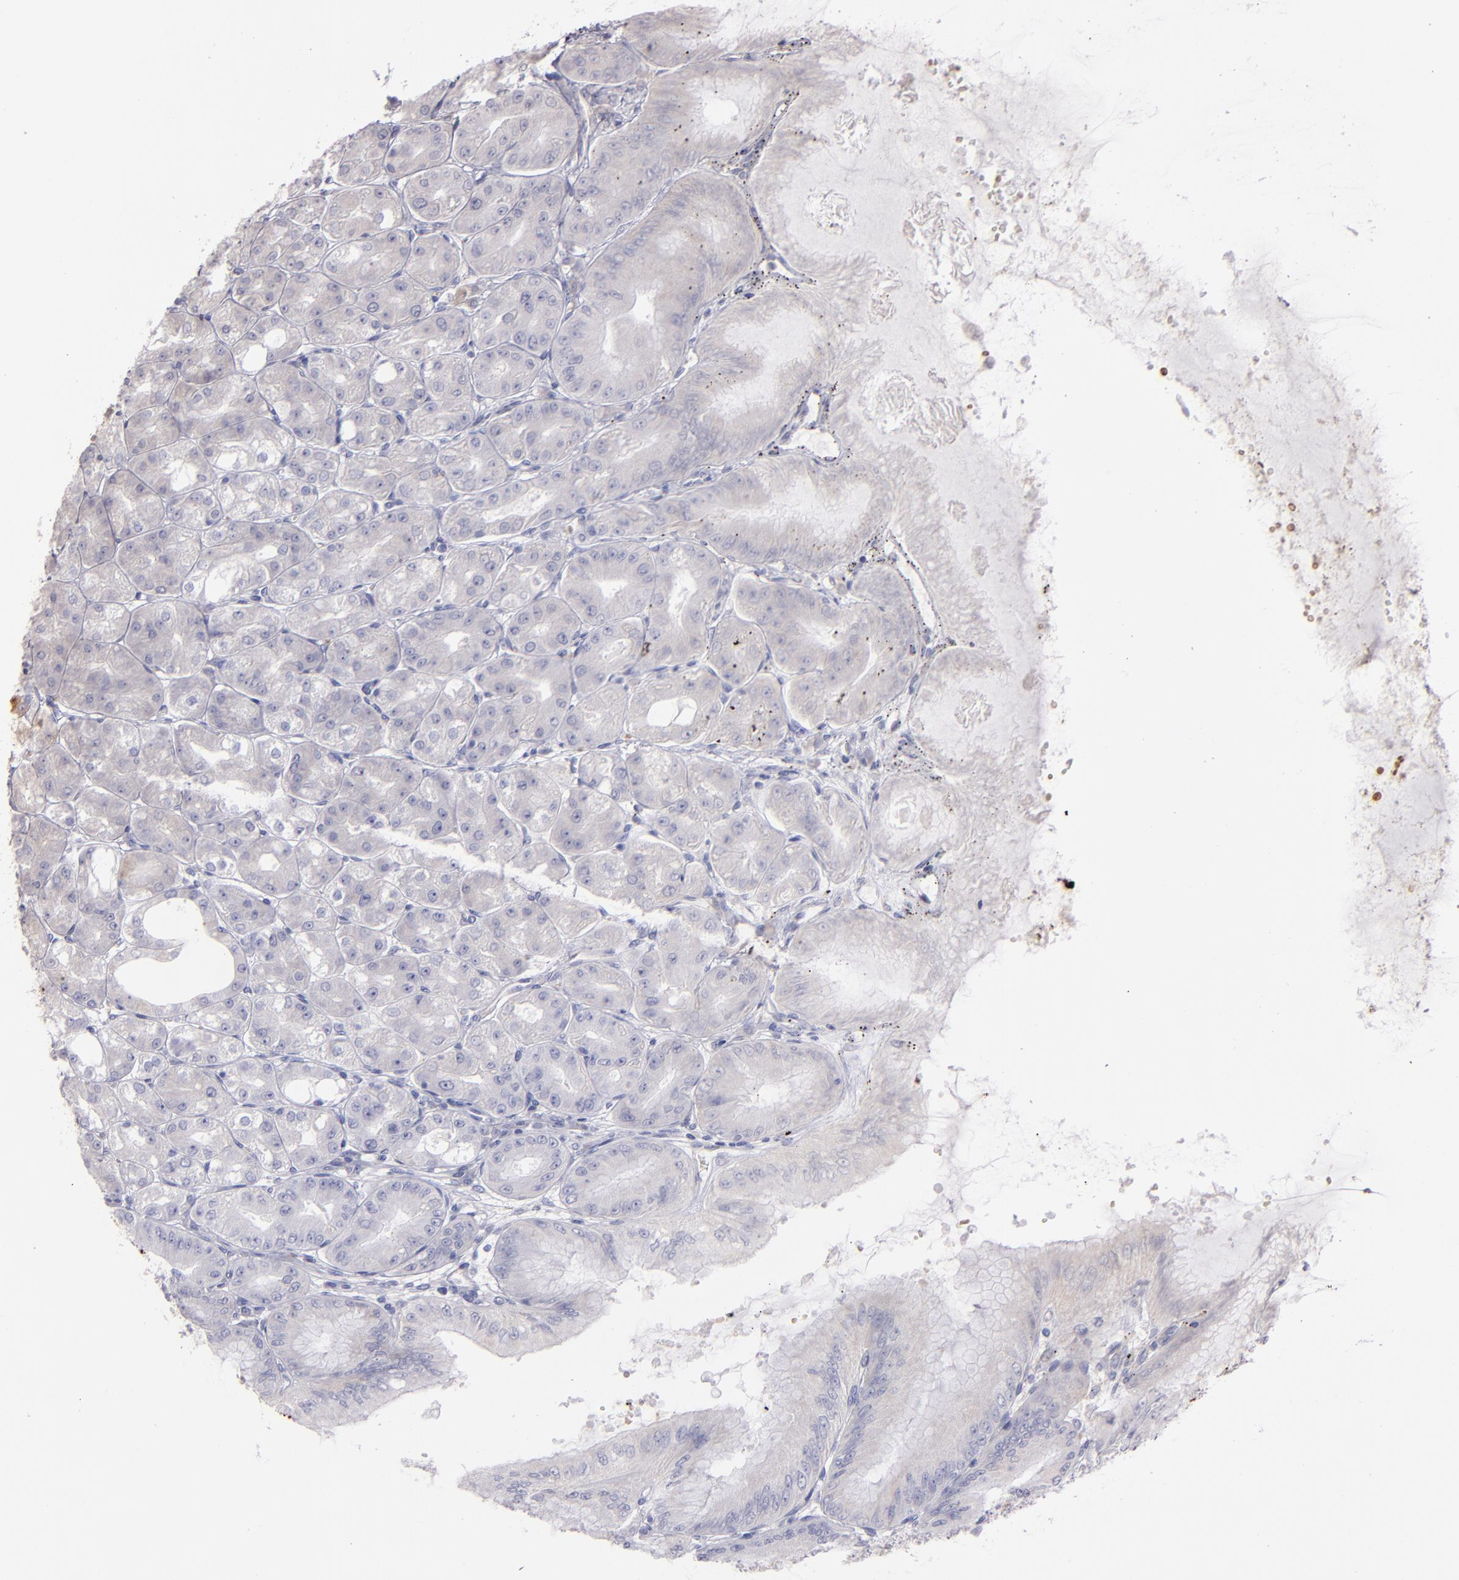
{"staining": {"intensity": "weak", "quantity": ">75%", "location": "cytoplasmic/membranous"}, "tissue": "stomach", "cell_type": "Glandular cells", "image_type": "normal", "snomed": [{"axis": "morphology", "description": "Normal tissue, NOS"}, {"axis": "topography", "description": "Stomach, lower"}], "caption": "Immunohistochemistry staining of unremarkable stomach, which reveals low levels of weak cytoplasmic/membranous positivity in approximately >75% of glandular cells indicating weak cytoplasmic/membranous protein staining. The staining was performed using DAB (brown) for protein detection and nuclei were counterstained in hematoxylin (blue).", "gene": "IFIH1", "patient": {"sex": "male", "age": 71}}